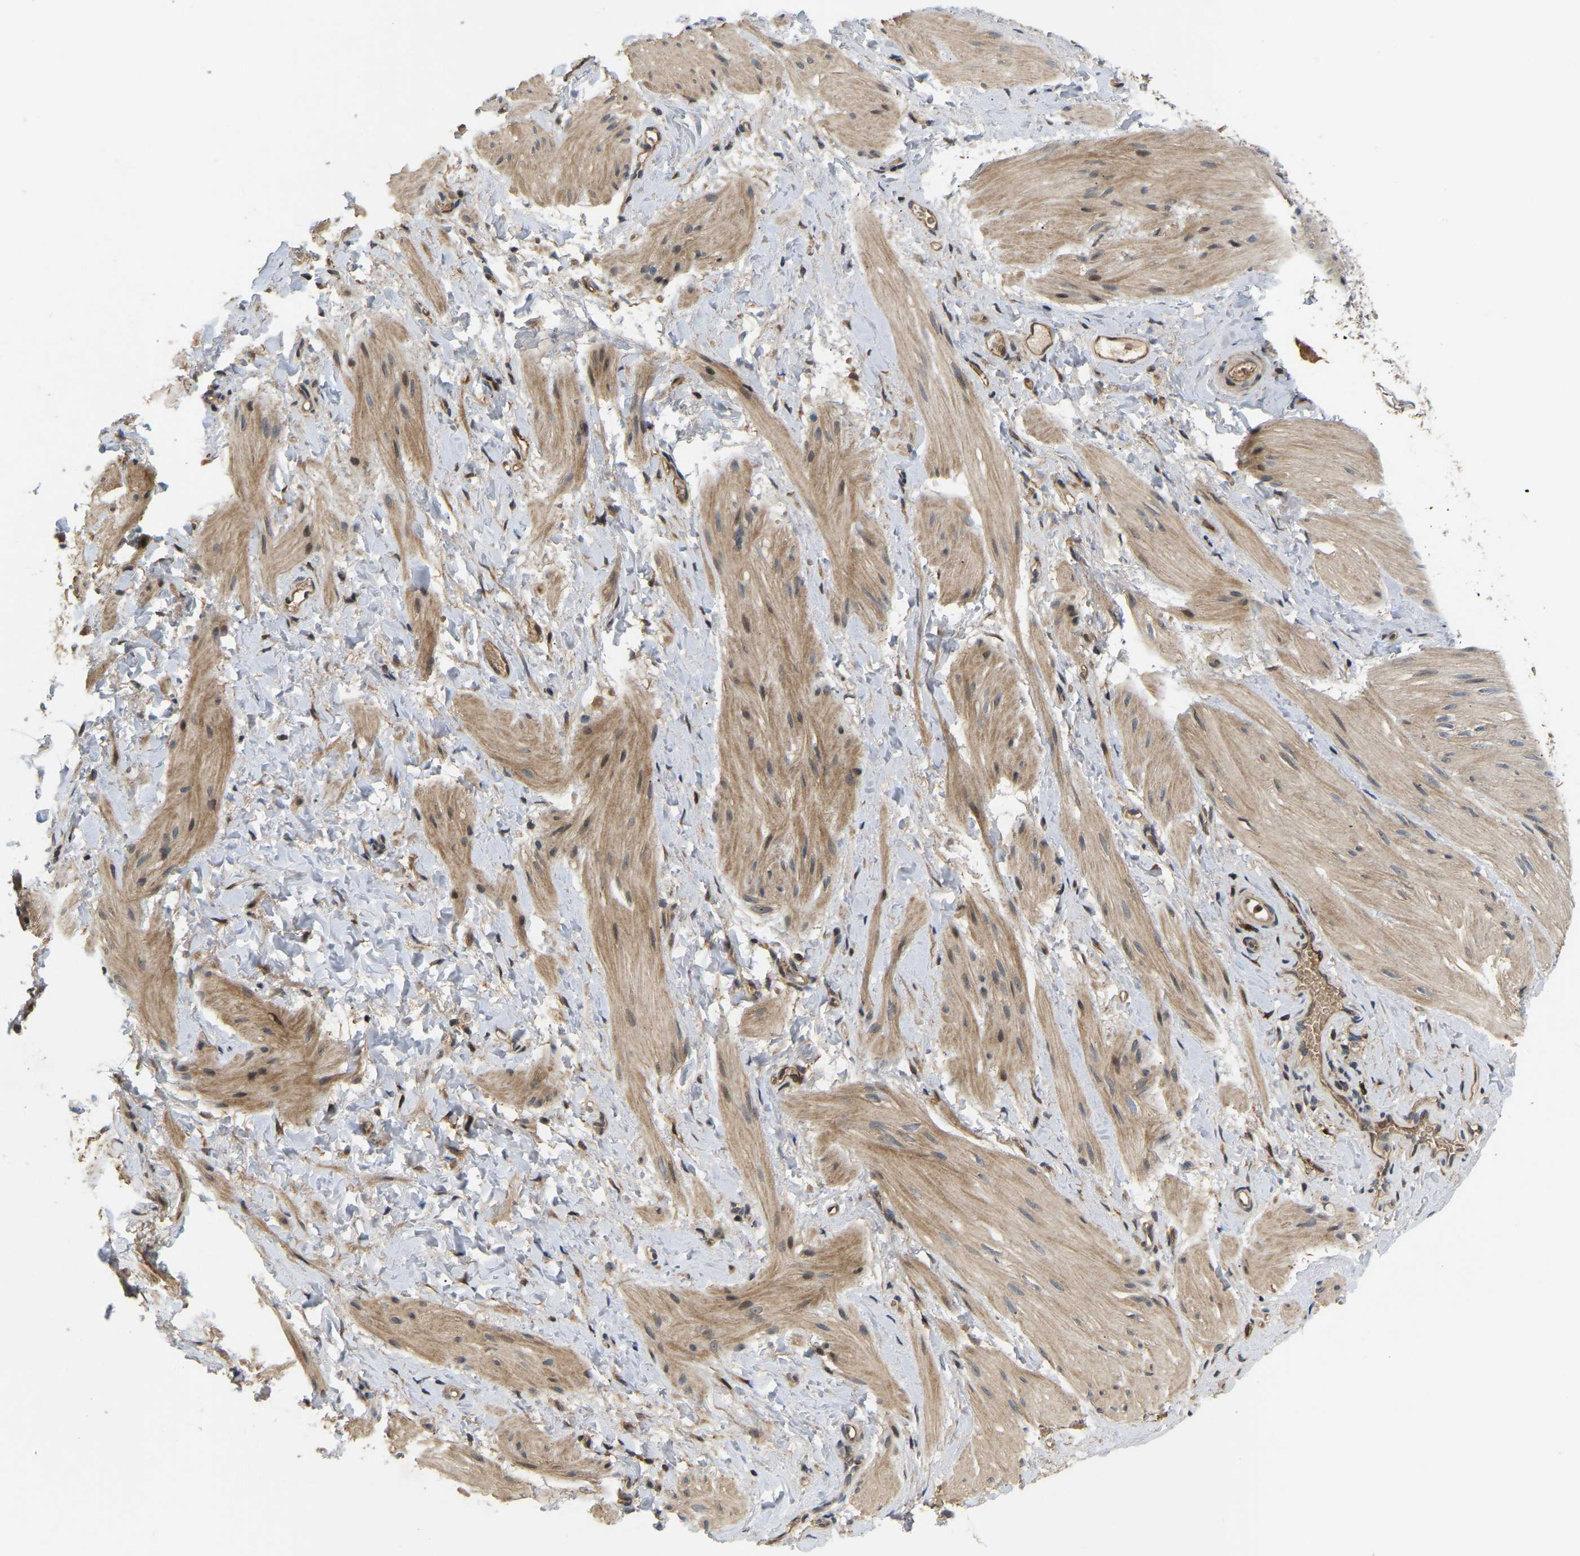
{"staining": {"intensity": "moderate", "quantity": ">75%", "location": "cytoplasmic/membranous"}, "tissue": "smooth muscle", "cell_type": "Smooth muscle cells", "image_type": "normal", "snomed": [{"axis": "morphology", "description": "Normal tissue, NOS"}, {"axis": "topography", "description": "Smooth muscle"}], "caption": "Immunohistochemistry (IHC) (DAB (3,3'-diaminobenzidine)) staining of unremarkable human smooth muscle demonstrates moderate cytoplasmic/membranous protein staining in approximately >75% of smooth muscle cells. (DAB IHC, brown staining for protein, blue staining for nuclei).", "gene": "LIMK2", "patient": {"sex": "male", "age": 16}}